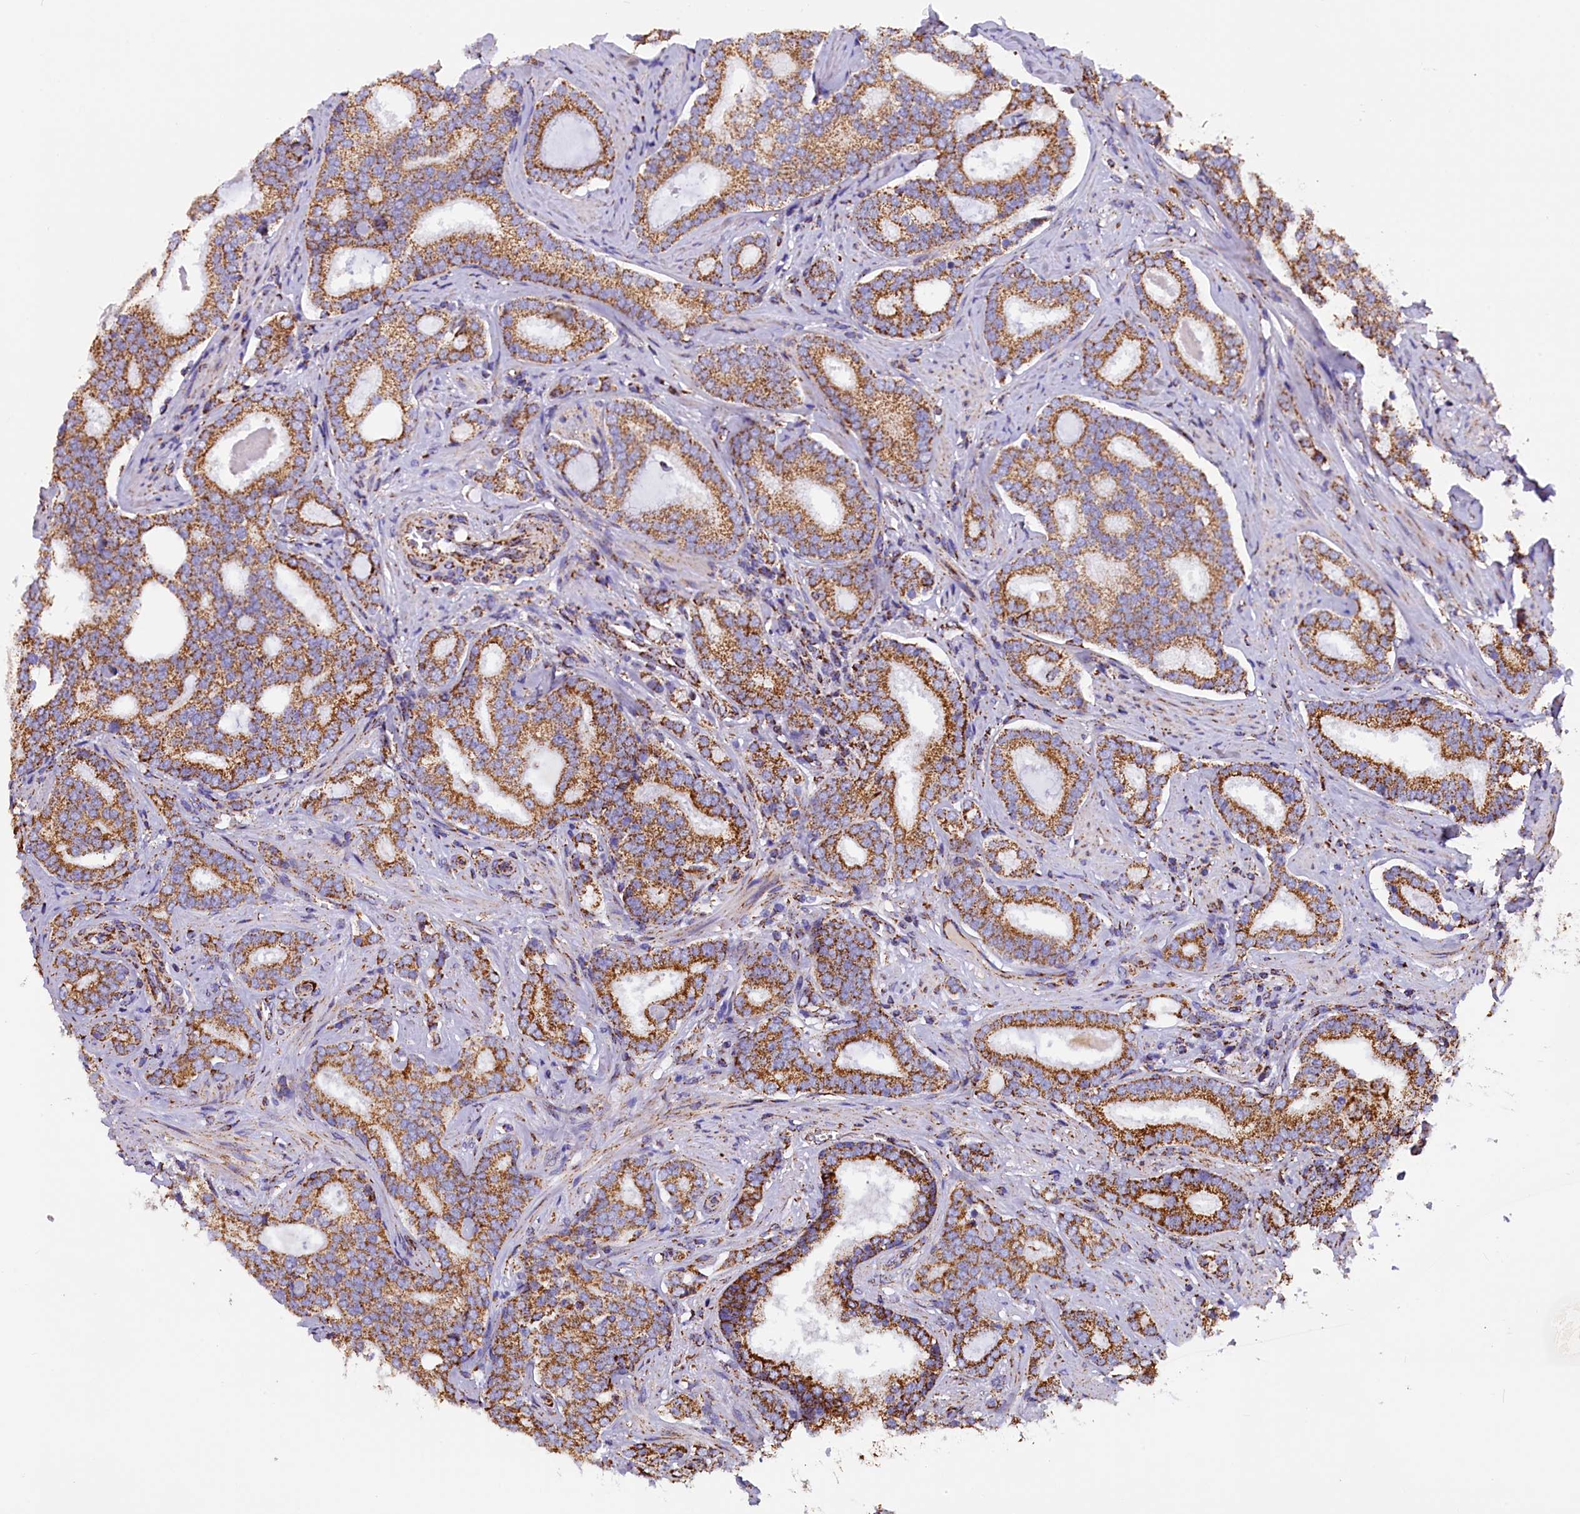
{"staining": {"intensity": "moderate", "quantity": ">75%", "location": "cytoplasmic/membranous"}, "tissue": "prostate cancer", "cell_type": "Tumor cells", "image_type": "cancer", "snomed": [{"axis": "morphology", "description": "Adenocarcinoma, High grade"}, {"axis": "topography", "description": "Prostate"}], "caption": "Immunohistochemical staining of human prostate cancer (high-grade adenocarcinoma) reveals moderate cytoplasmic/membranous protein expression in approximately >75% of tumor cells.", "gene": "SLC39A3", "patient": {"sex": "male", "age": 63}}